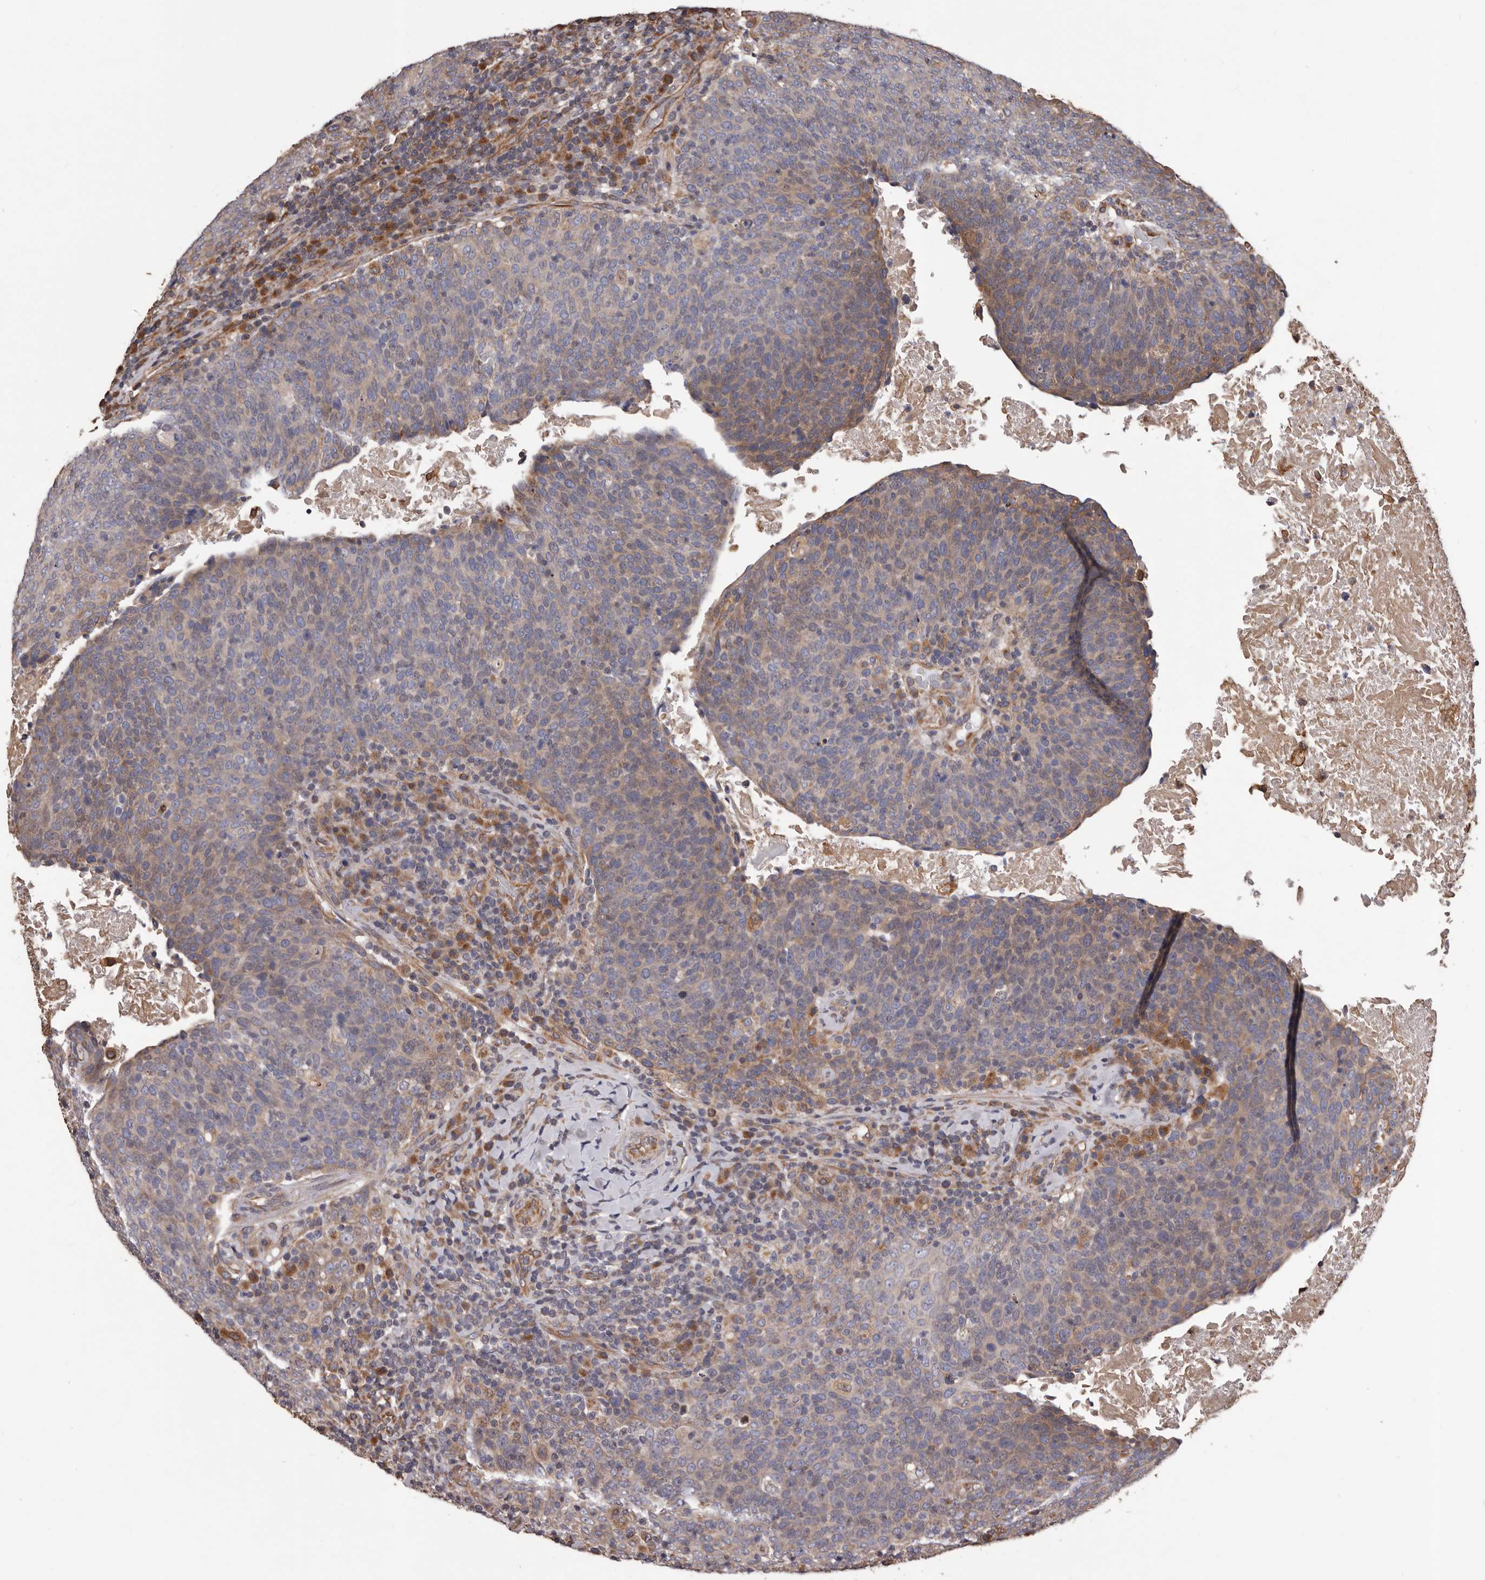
{"staining": {"intensity": "weak", "quantity": "<25%", "location": "cytoplasmic/membranous"}, "tissue": "head and neck cancer", "cell_type": "Tumor cells", "image_type": "cancer", "snomed": [{"axis": "morphology", "description": "Squamous cell carcinoma, NOS"}, {"axis": "morphology", "description": "Squamous cell carcinoma, metastatic, NOS"}, {"axis": "topography", "description": "Lymph node"}, {"axis": "topography", "description": "Head-Neck"}], "caption": "Immunohistochemistry (IHC) histopathology image of neoplastic tissue: head and neck cancer stained with DAB shows no significant protein expression in tumor cells.", "gene": "CEP104", "patient": {"sex": "male", "age": 62}}